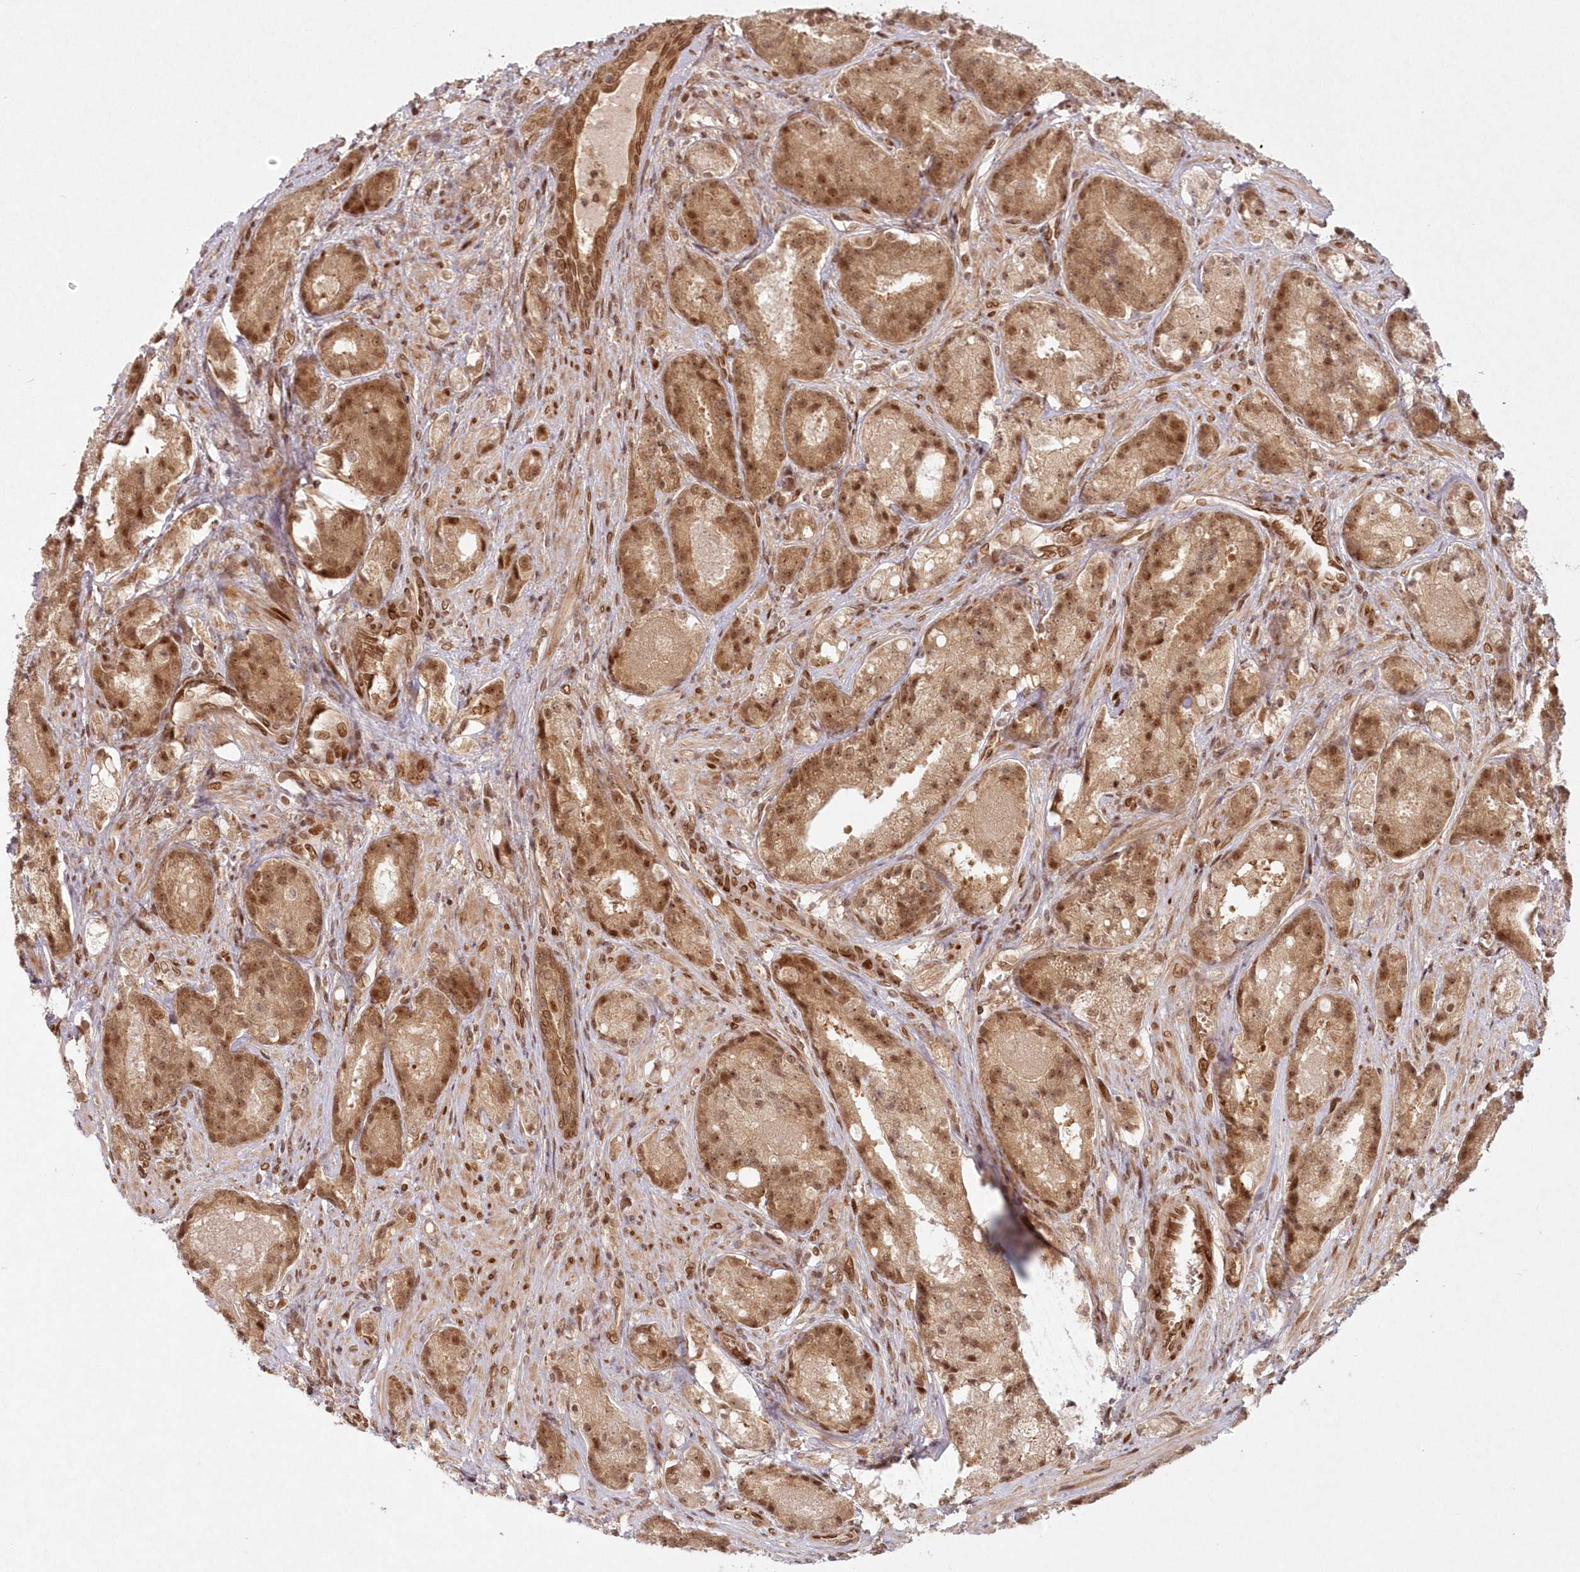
{"staining": {"intensity": "moderate", "quantity": ">75%", "location": "cytoplasmic/membranous,nuclear"}, "tissue": "prostate cancer", "cell_type": "Tumor cells", "image_type": "cancer", "snomed": [{"axis": "morphology", "description": "Adenocarcinoma, High grade"}, {"axis": "topography", "description": "Prostate"}], "caption": "Brown immunohistochemical staining in human prostate adenocarcinoma (high-grade) demonstrates moderate cytoplasmic/membranous and nuclear staining in approximately >75% of tumor cells. Nuclei are stained in blue.", "gene": "TOGARAM2", "patient": {"sex": "male", "age": 60}}